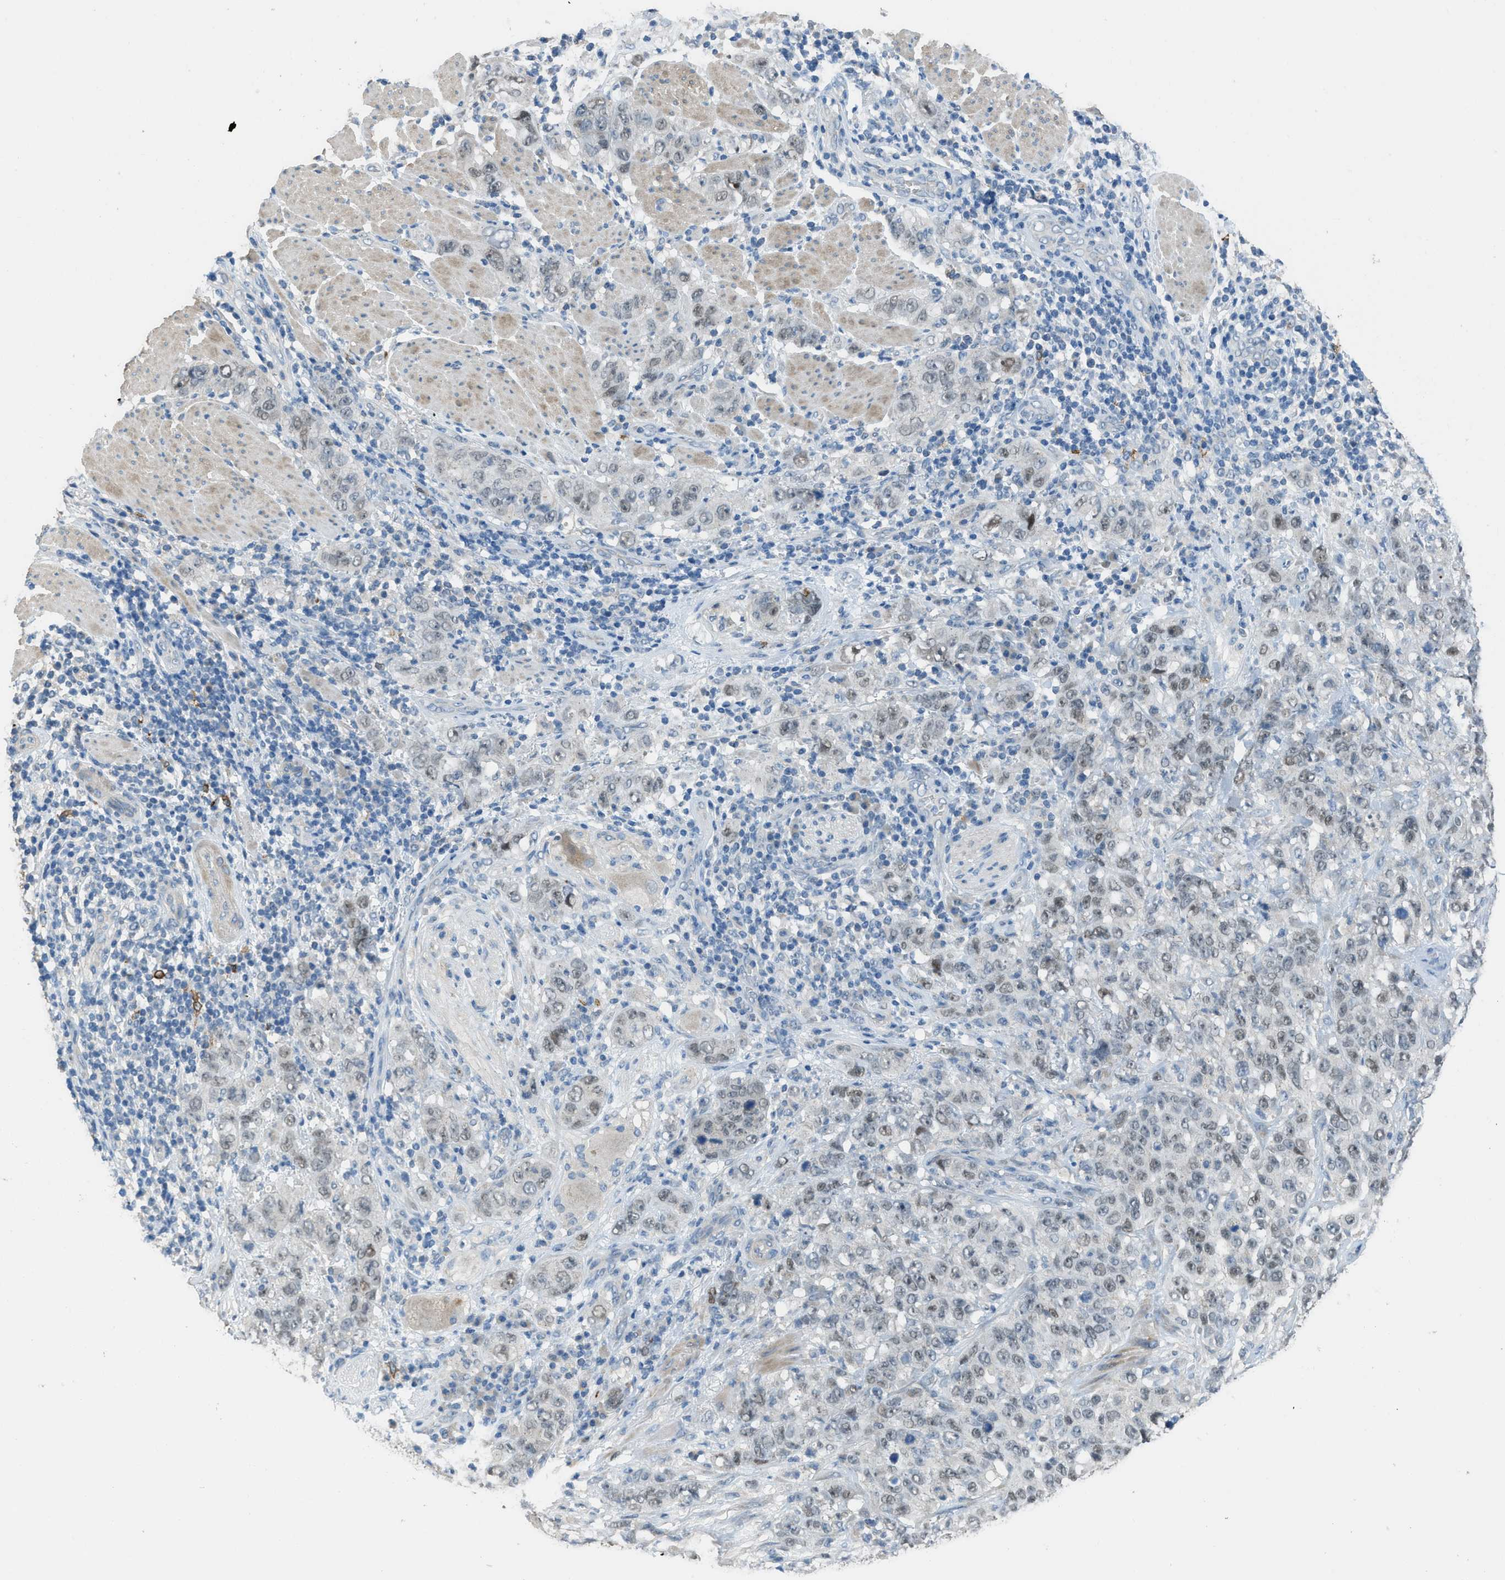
{"staining": {"intensity": "weak", "quantity": "<25%", "location": "nuclear"}, "tissue": "stomach cancer", "cell_type": "Tumor cells", "image_type": "cancer", "snomed": [{"axis": "morphology", "description": "Adenocarcinoma, NOS"}, {"axis": "topography", "description": "Stomach"}], "caption": "This is a histopathology image of IHC staining of adenocarcinoma (stomach), which shows no staining in tumor cells. (DAB (3,3'-diaminobenzidine) IHC visualized using brightfield microscopy, high magnification).", "gene": "TIMD4", "patient": {"sex": "male", "age": 48}}